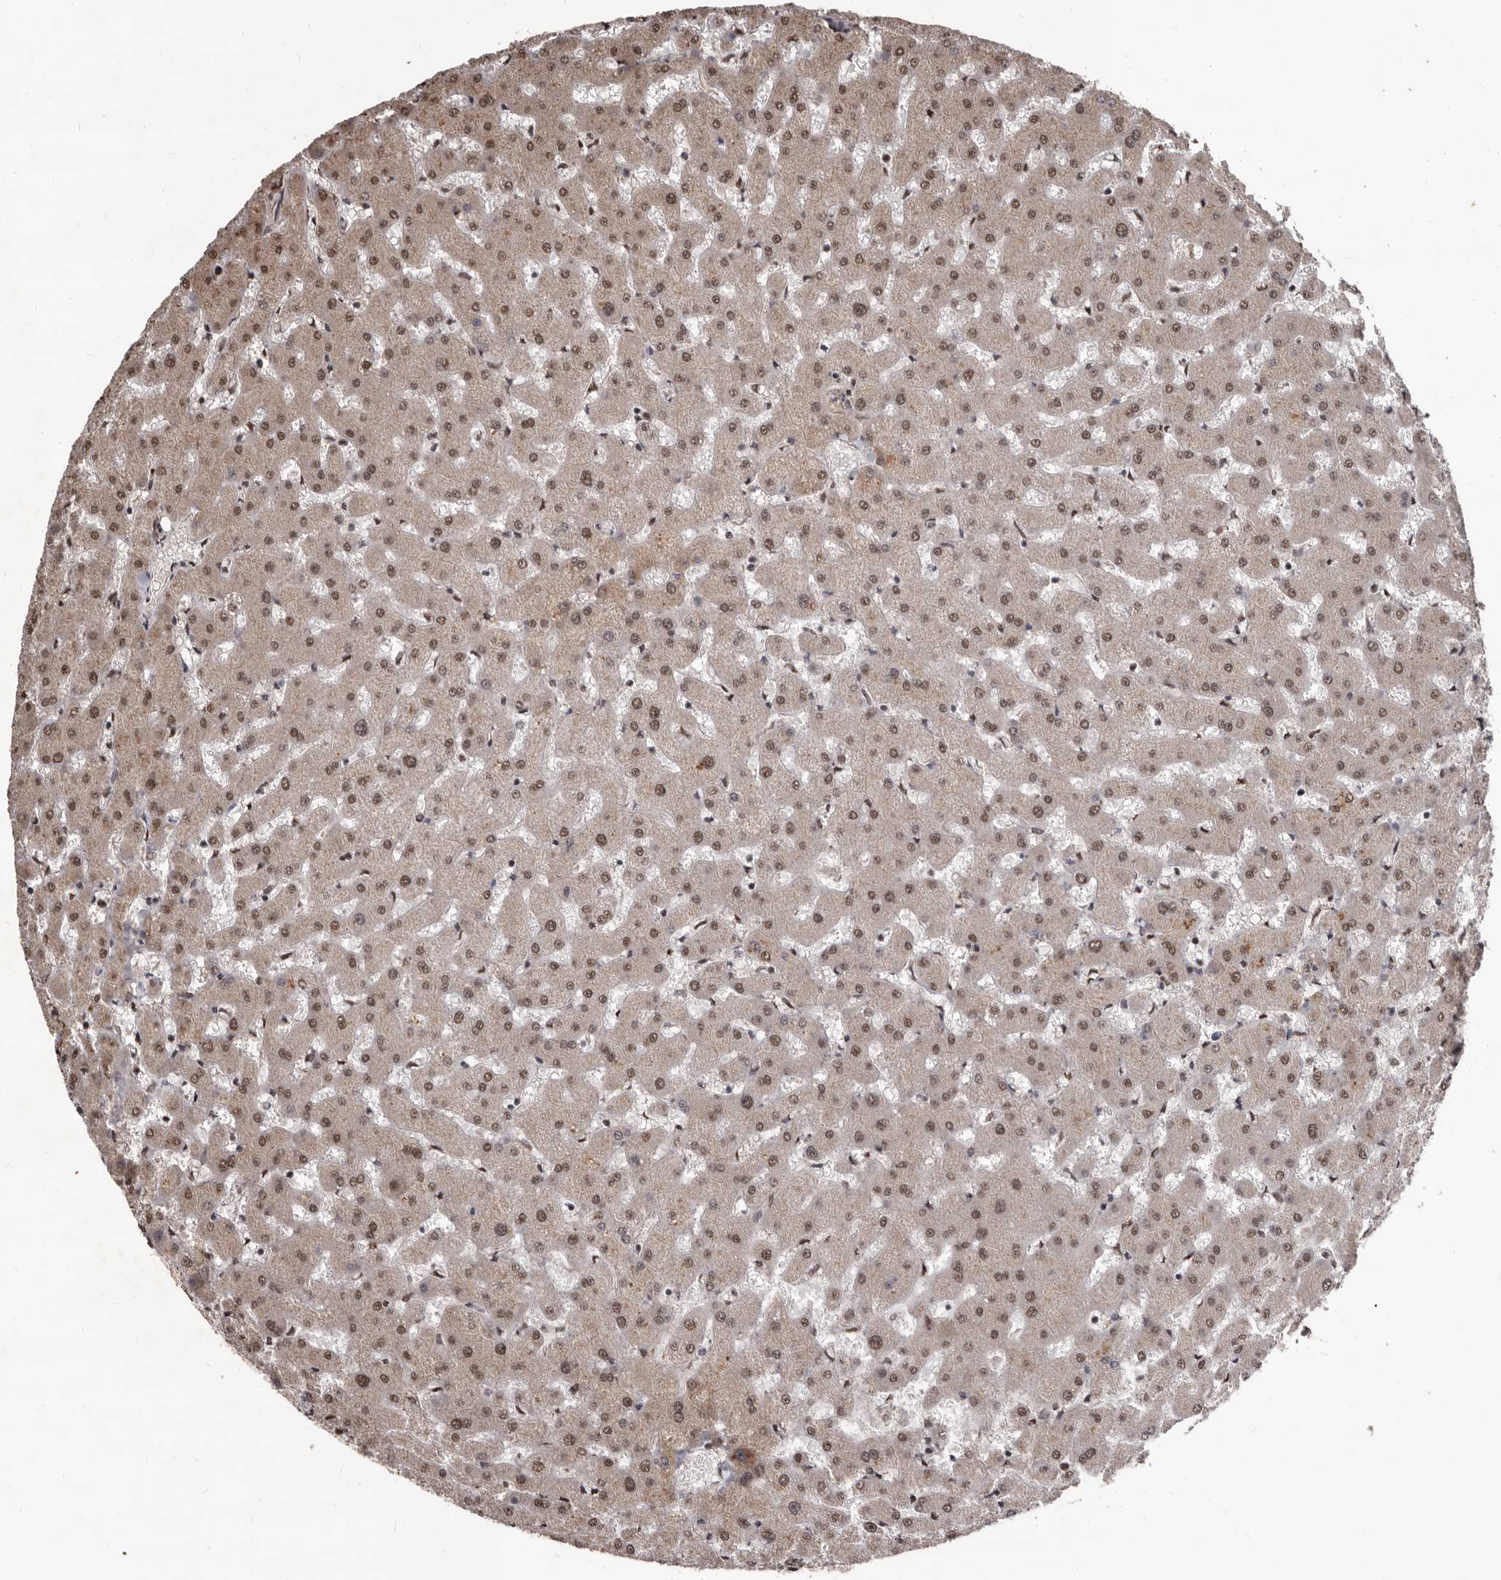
{"staining": {"intensity": "negative", "quantity": "none", "location": "none"}, "tissue": "liver", "cell_type": "Cholangiocytes", "image_type": "normal", "snomed": [{"axis": "morphology", "description": "Normal tissue, NOS"}, {"axis": "topography", "description": "Liver"}], "caption": "The immunohistochemistry (IHC) photomicrograph has no significant staining in cholangiocytes of liver.", "gene": "AHR", "patient": {"sex": "female", "age": 63}}